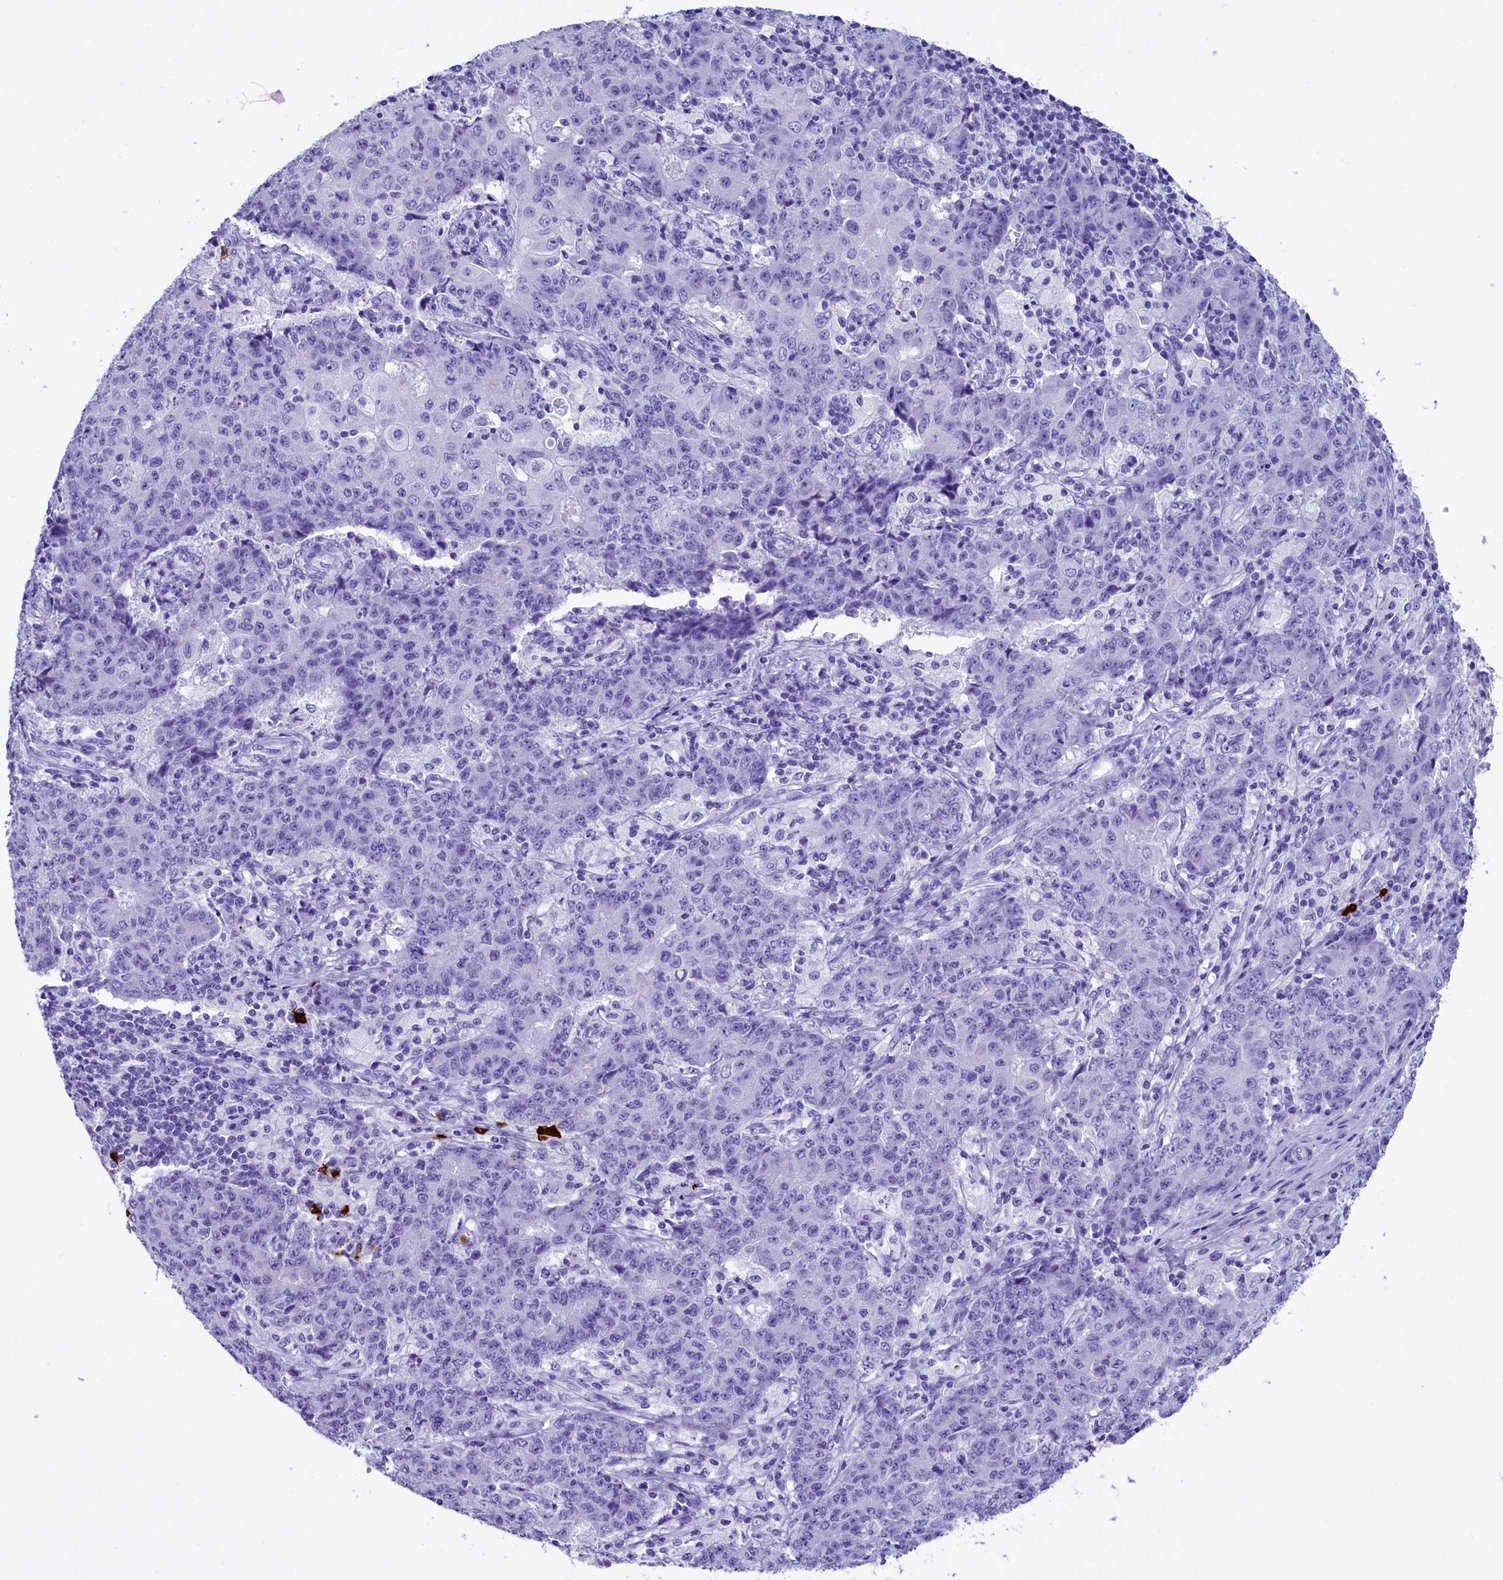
{"staining": {"intensity": "negative", "quantity": "none", "location": "none"}, "tissue": "ovarian cancer", "cell_type": "Tumor cells", "image_type": "cancer", "snomed": [{"axis": "morphology", "description": "Carcinoma, endometroid"}, {"axis": "topography", "description": "Ovary"}], "caption": "There is no significant staining in tumor cells of ovarian cancer (endometroid carcinoma).", "gene": "CLC", "patient": {"sex": "female", "age": 42}}